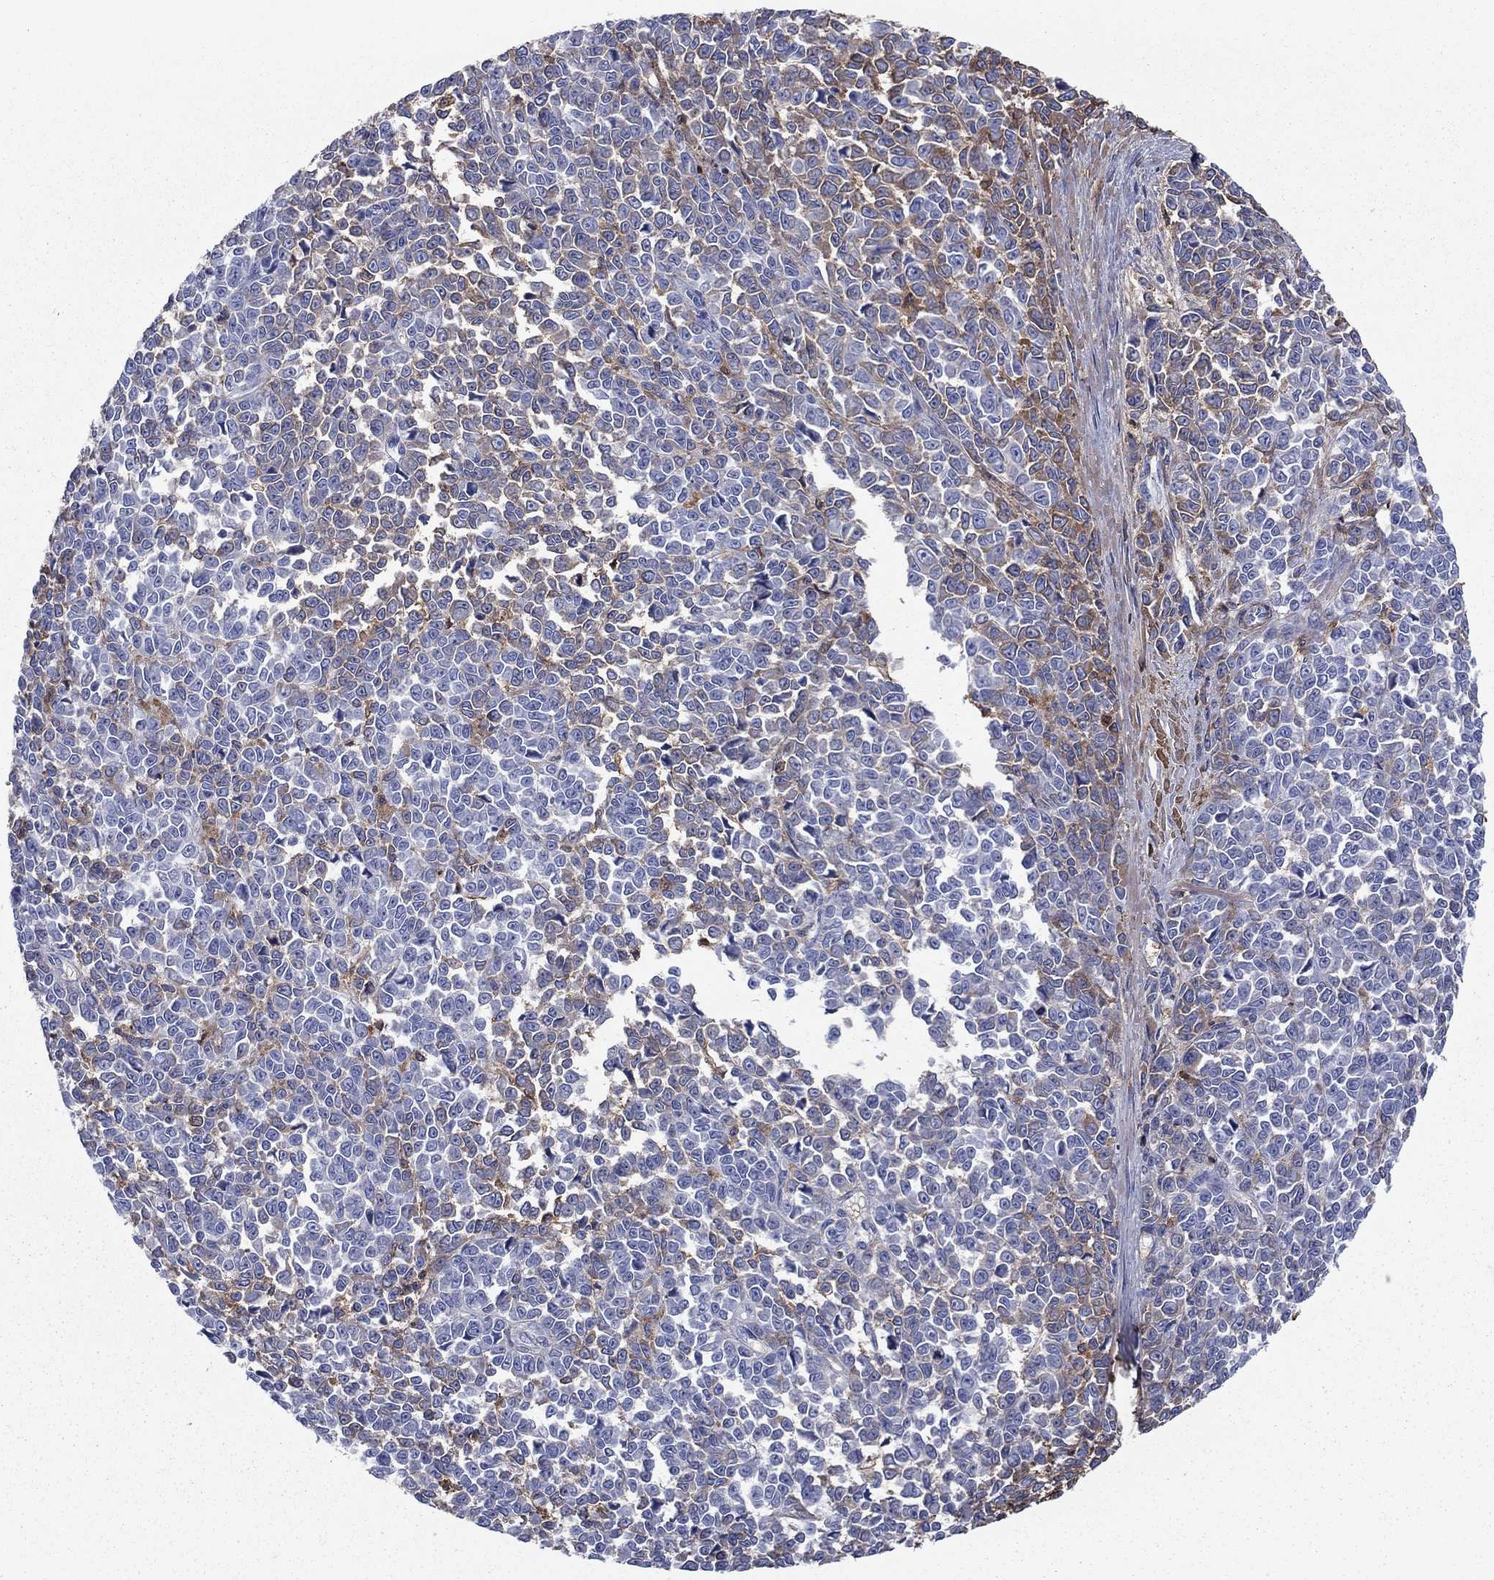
{"staining": {"intensity": "moderate", "quantity": "<25%", "location": "cytoplasmic/membranous"}, "tissue": "melanoma", "cell_type": "Tumor cells", "image_type": "cancer", "snomed": [{"axis": "morphology", "description": "Malignant melanoma, NOS"}, {"axis": "topography", "description": "Skin"}], "caption": "Immunohistochemistry (IHC) photomicrograph of human melanoma stained for a protein (brown), which demonstrates low levels of moderate cytoplasmic/membranous staining in about <25% of tumor cells.", "gene": "HPX", "patient": {"sex": "female", "age": 95}}